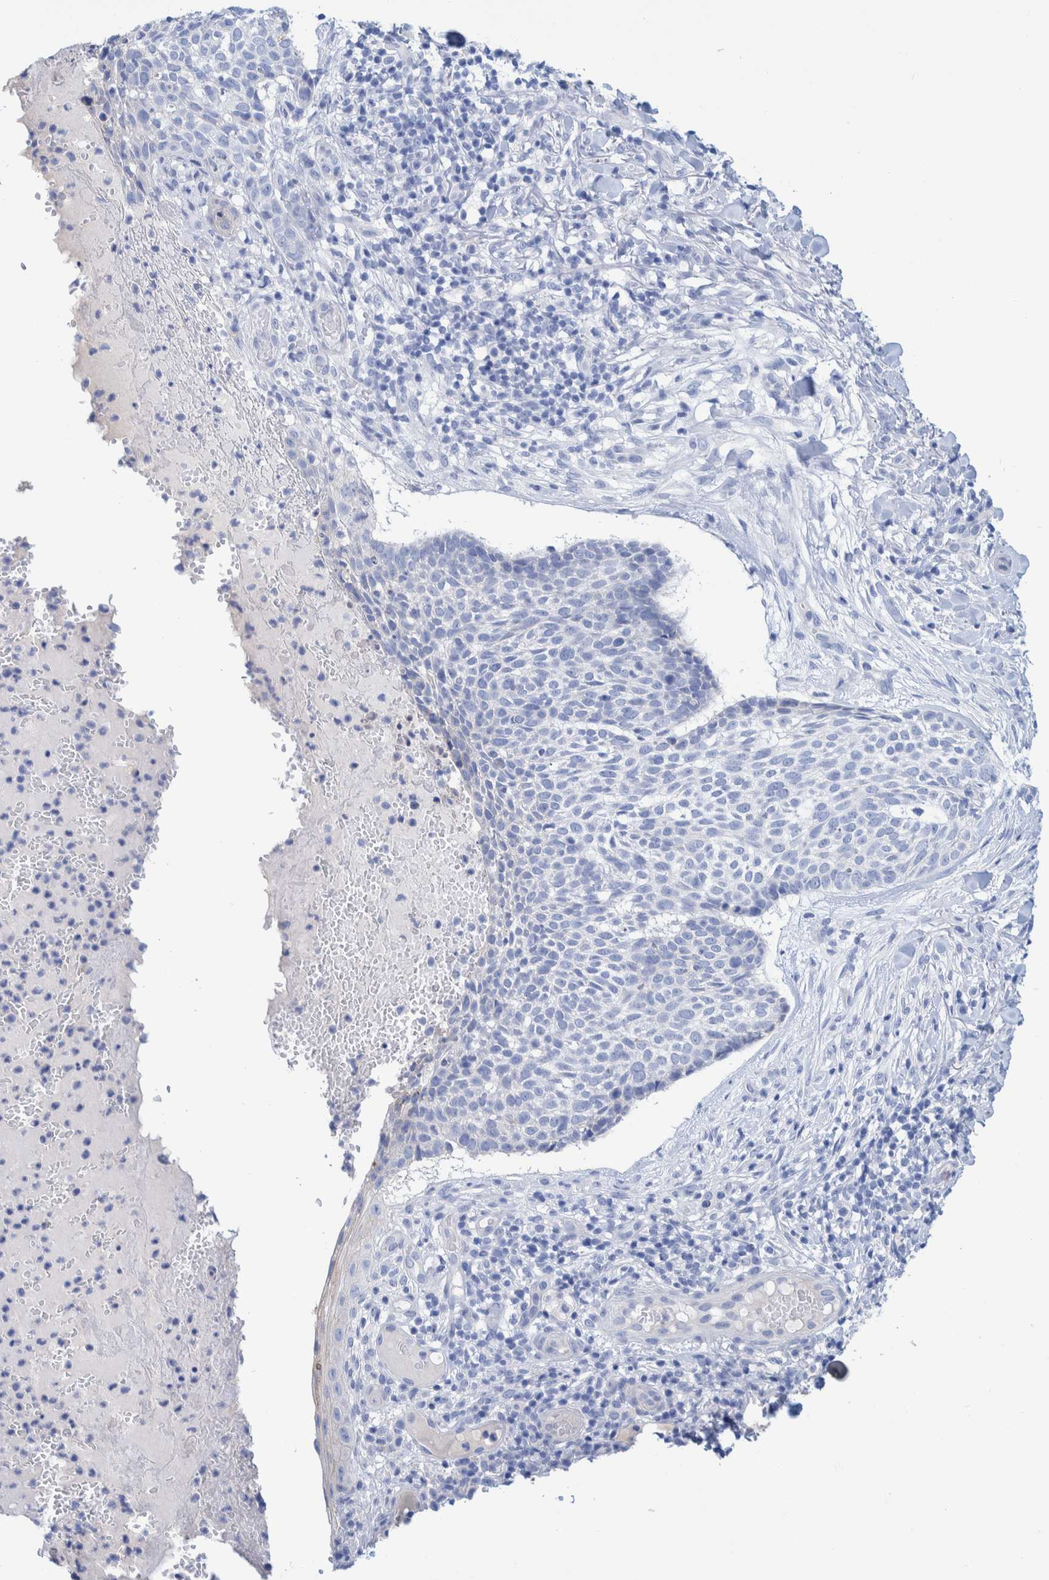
{"staining": {"intensity": "negative", "quantity": "none", "location": "none"}, "tissue": "skin cancer", "cell_type": "Tumor cells", "image_type": "cancer", "snomed": [{"axis": "morphology", "description": "Normal tissue, NOS"}, {"axis": "morphology", "description": "Basal cell carcinoma"}, {"axis": "topography", "description": "Skin"}], "caption": "Immunohistochemical staining of basal cell carcinoma (skin) exhibits no significant expression in tumor cells. (DAB (3,3'-diaminobenzidine) immunohistochemistry (IHC) visualized using brightfield microscopy, high magnification).", "gene": "PERP", "patient": {"sex": "male", "age": 67}}